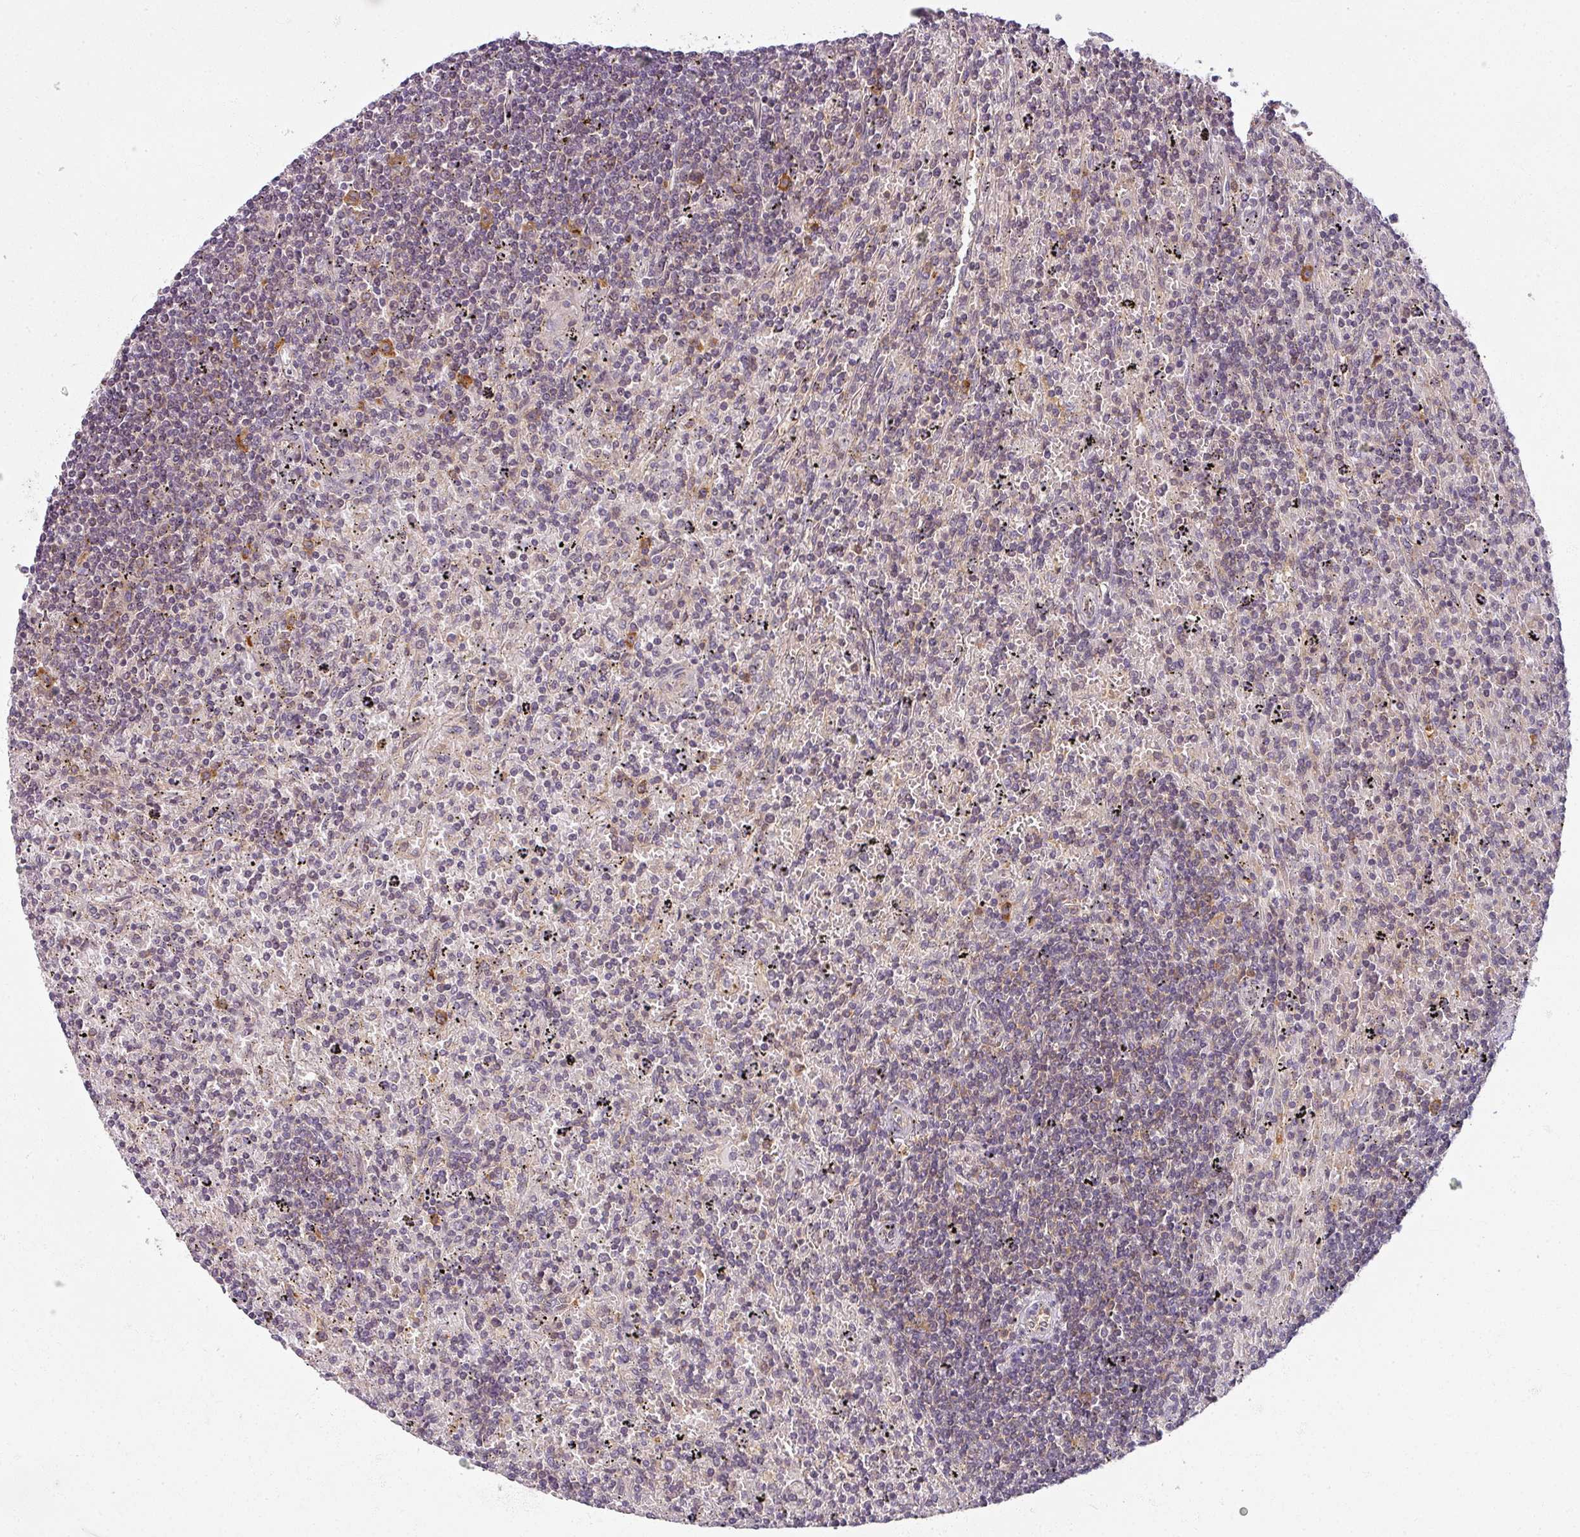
{"staining": {"intensity": "negative", "quantity": "none", "location": "none"}, "tissue": "lymphoma", "cell_type": "Tumor cells", "image_type": "cancer", "snomed": [{"axis": "morphology", "description": "Malignant lymphoma, non-Hodgkin's type, Low grade"}, {"axis": "topography", "description": "Spleen"}], "caption": "There is no significant staining in tumor cells of low-grade malignant lymphoma, non-Hodgkin's type.", "gene": "AGPAT4", "patient": {"sex": "male", "age": 76}}